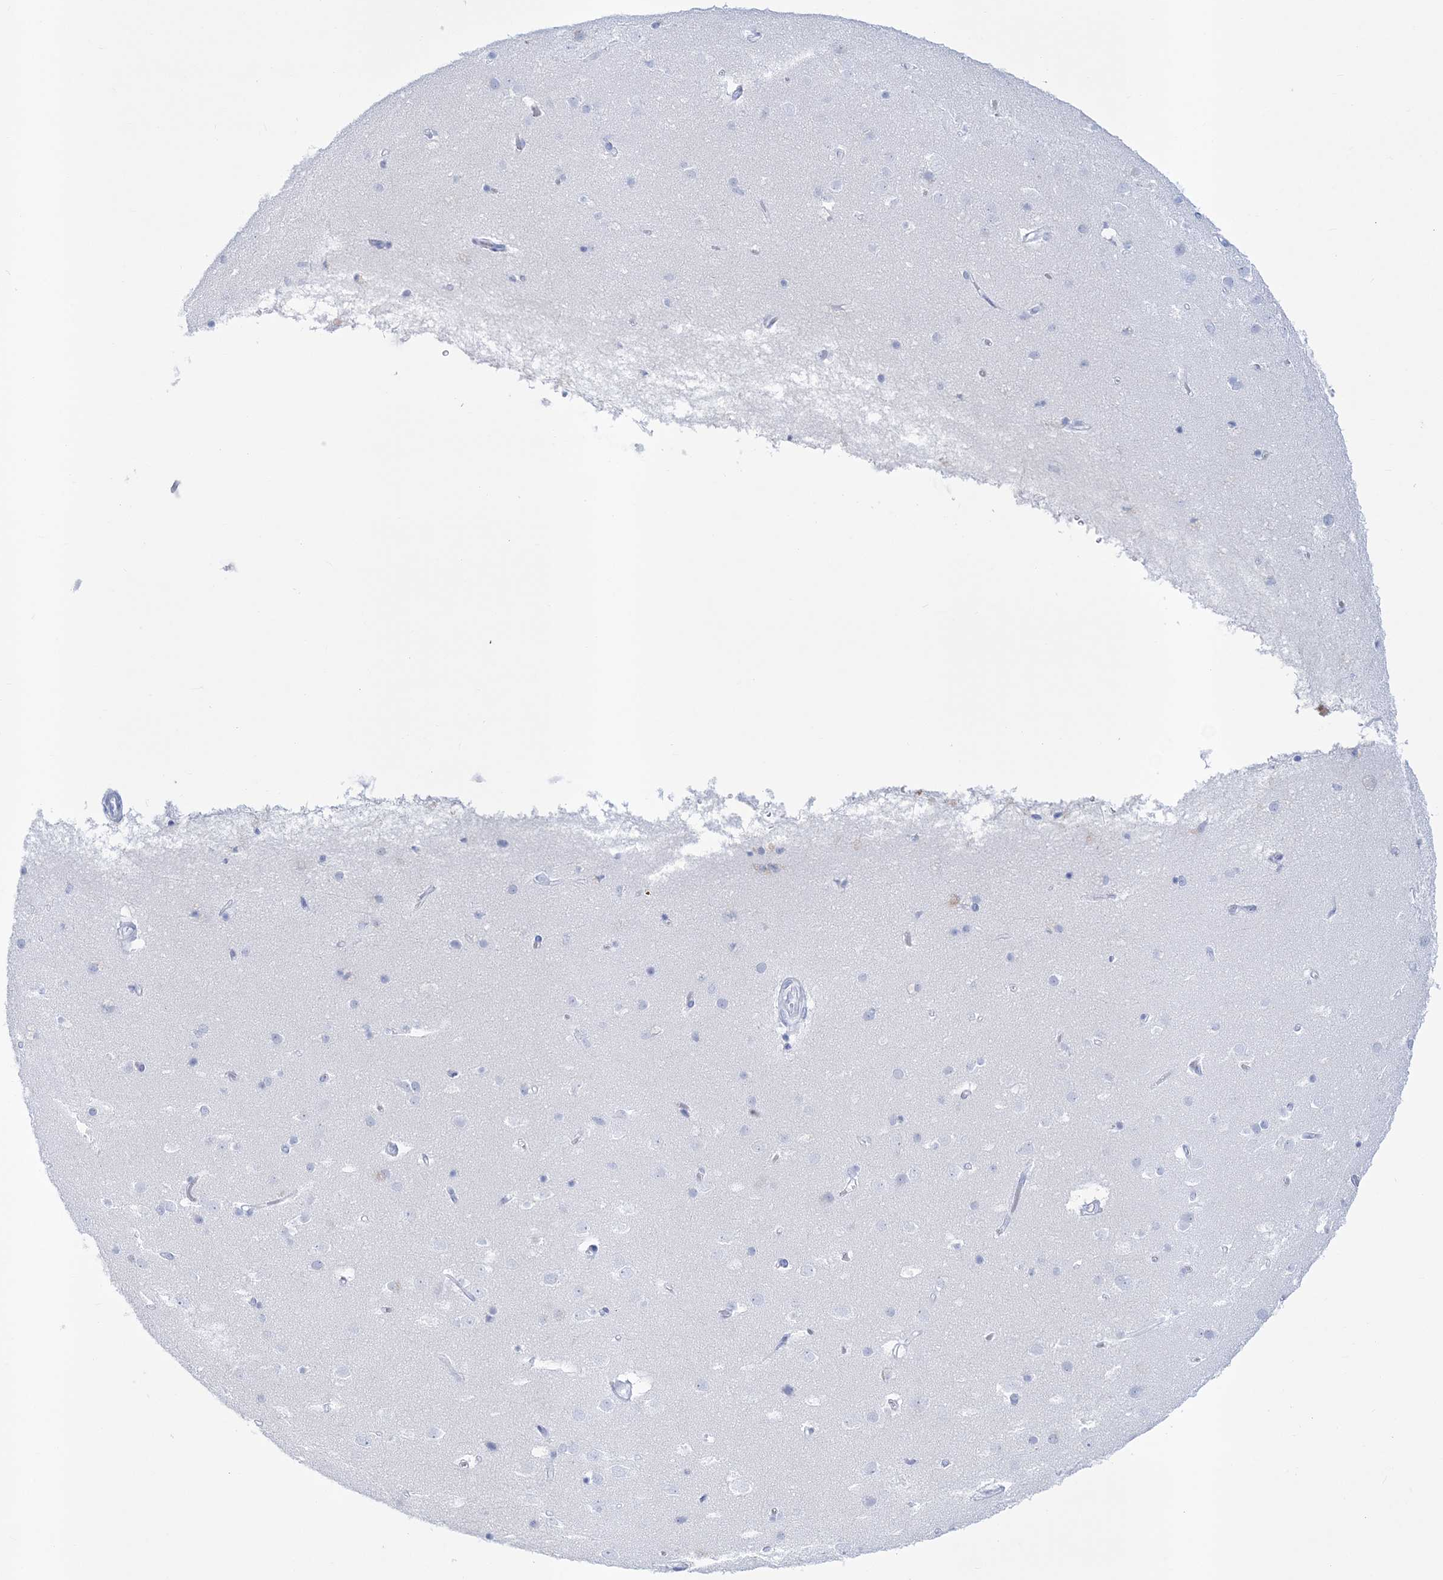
{"staining": {"intensity": "negative", "quantity": "none", "location": "none"}, "tissue": "cerebral cortex", "cell_type": "Endothelial cells", "image_type": "normal", "snomed": [{"axis": "morphology", "description": "Normal tissue, NOS"}, {"axis": "topography", "description": "Cerebral cortex"}], "caption": "IHC of benign cerebral cortex demonstrates no positivity in endothelial cells. Nuclei are stained in blue.", "gene": "RBP2", "patient": {"sex": "male", "age": 54}}